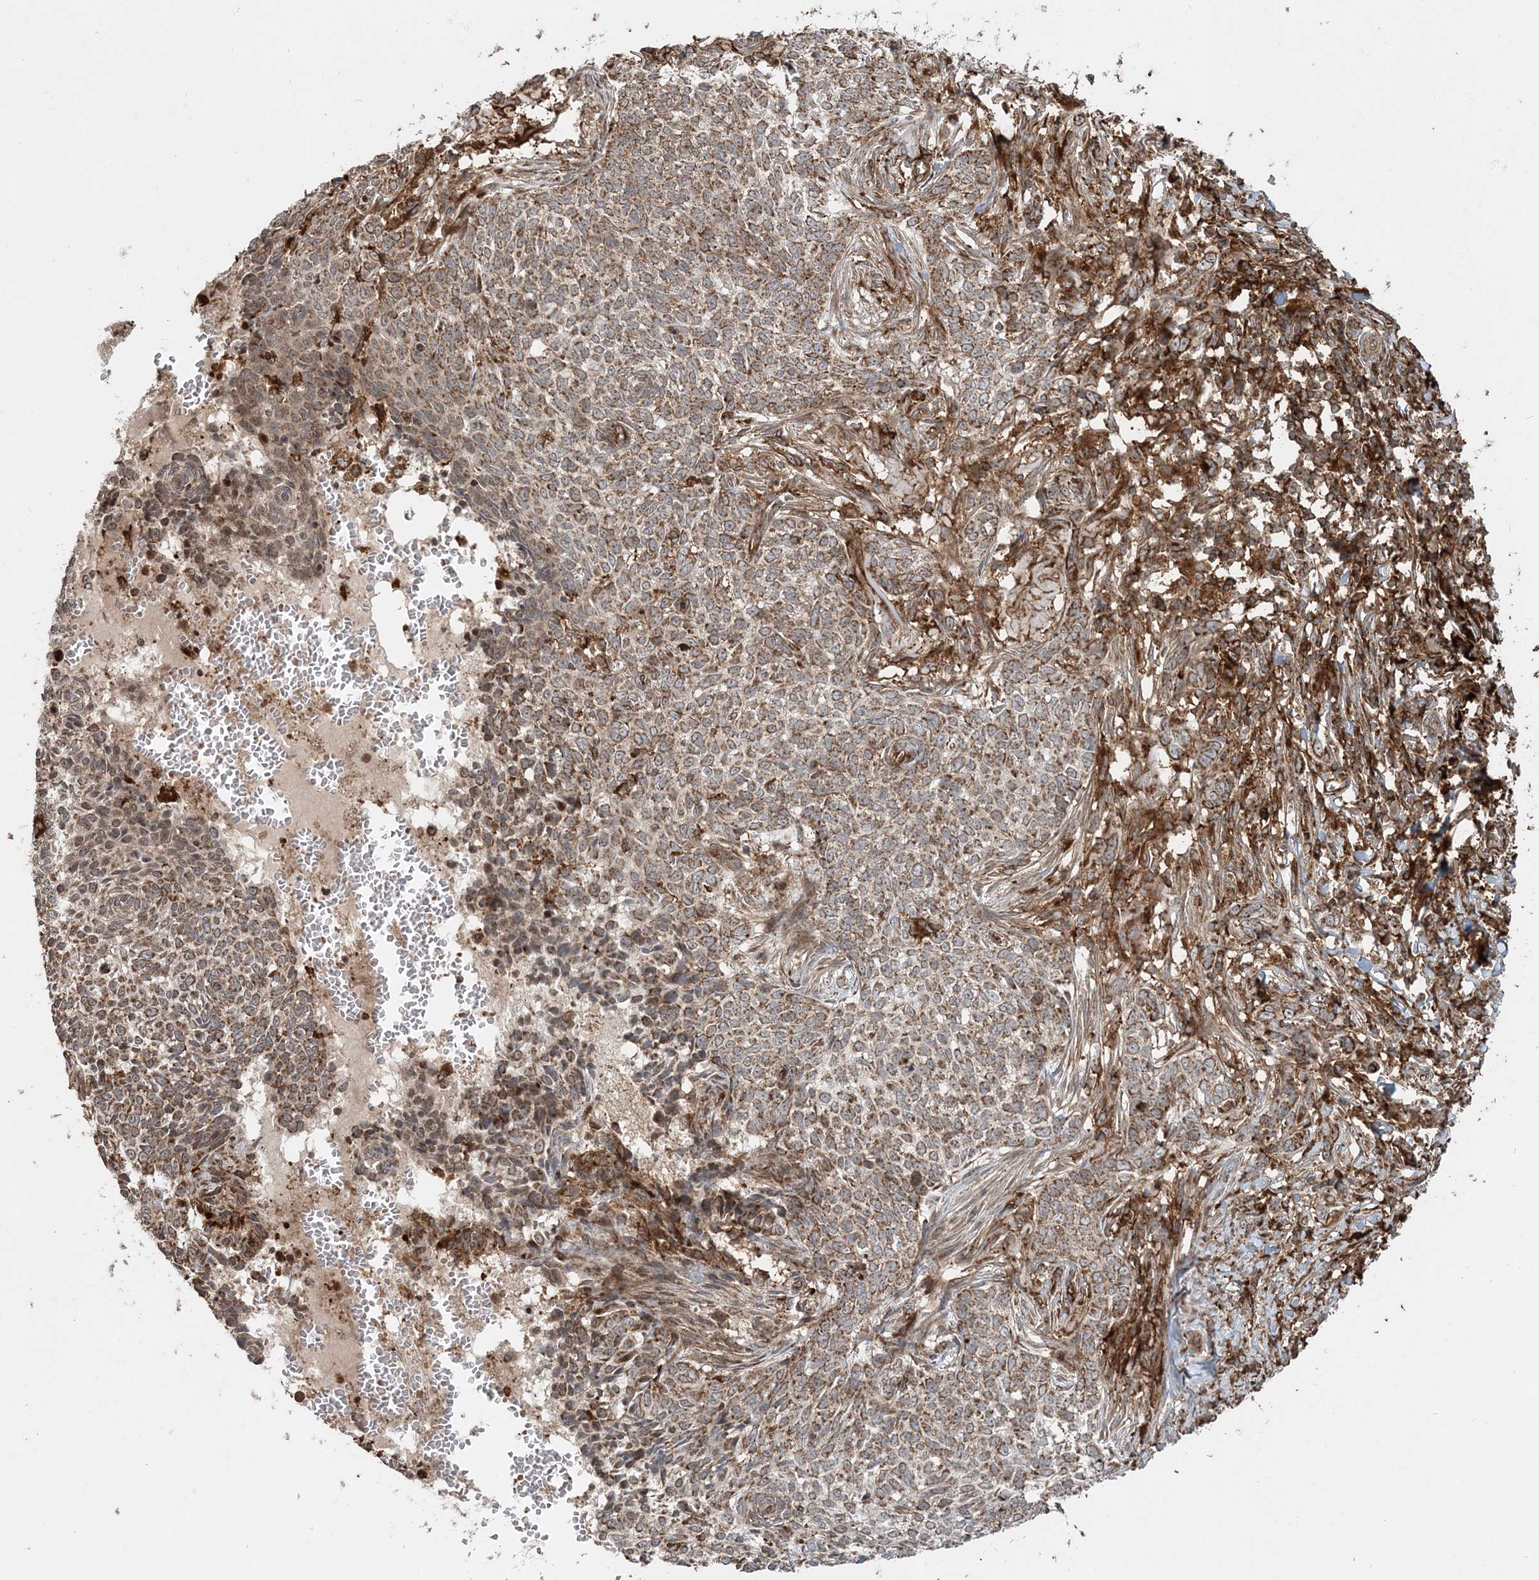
{"staining": {"intensity": "moderate", "quantity": ">75%", "location": "cytoplasmic/membranous"}, "tissue": "skin cancer", "cell_type": "Tumor cells", "image_type": "cancer", "snomed": [{"axis": "morphology", "description": "Basal cell carcinoma"}, {"axis": "topography", "description": "Skin"}], "caption": "Immunohistochemical staining of human skin cancer displays medium levels of moderate cytoplasmic/membranous protein staining in about >75% of tumor cells.", "gene": "LRPPRC", "patient": {"sex": "male", "age": 85}}